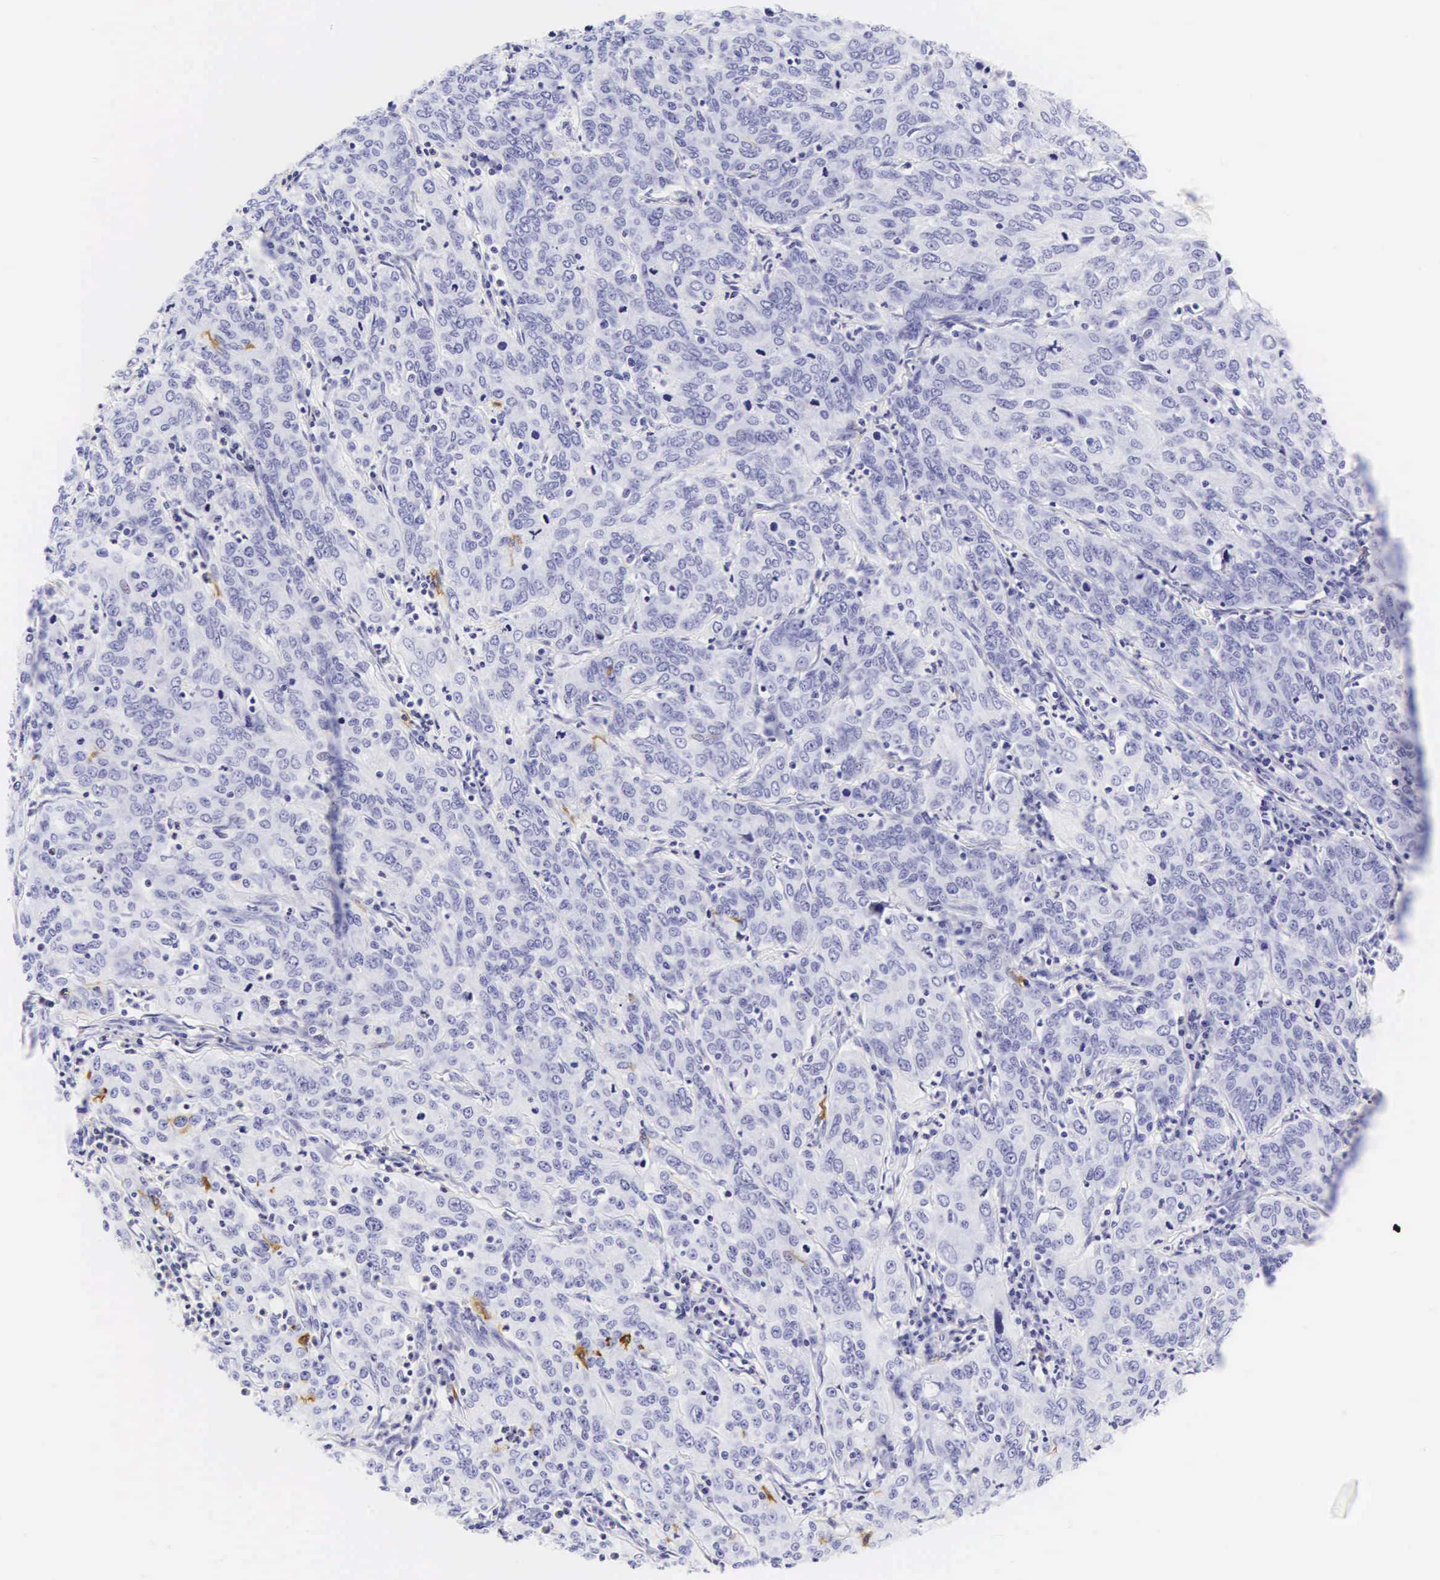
{"staining": {"intensity": "negative", "quantity": "none", "location": "none"}, "tissue": "cervical cancer", "cell_type": "Tumor cells", "image_type": "cancer", "snomed": [{"axis": "morphology", "description": "Squamous cell carcinoma, NOS"}, {"axis": "topography", "description": "Cervix"}], "caption": "Immunohistochemical staining of cervical squamous cell carcinoma reveals no significant expression in tumor cells.", "gene": "CD1A", "patient": {"sex": "female", "age": 38}}